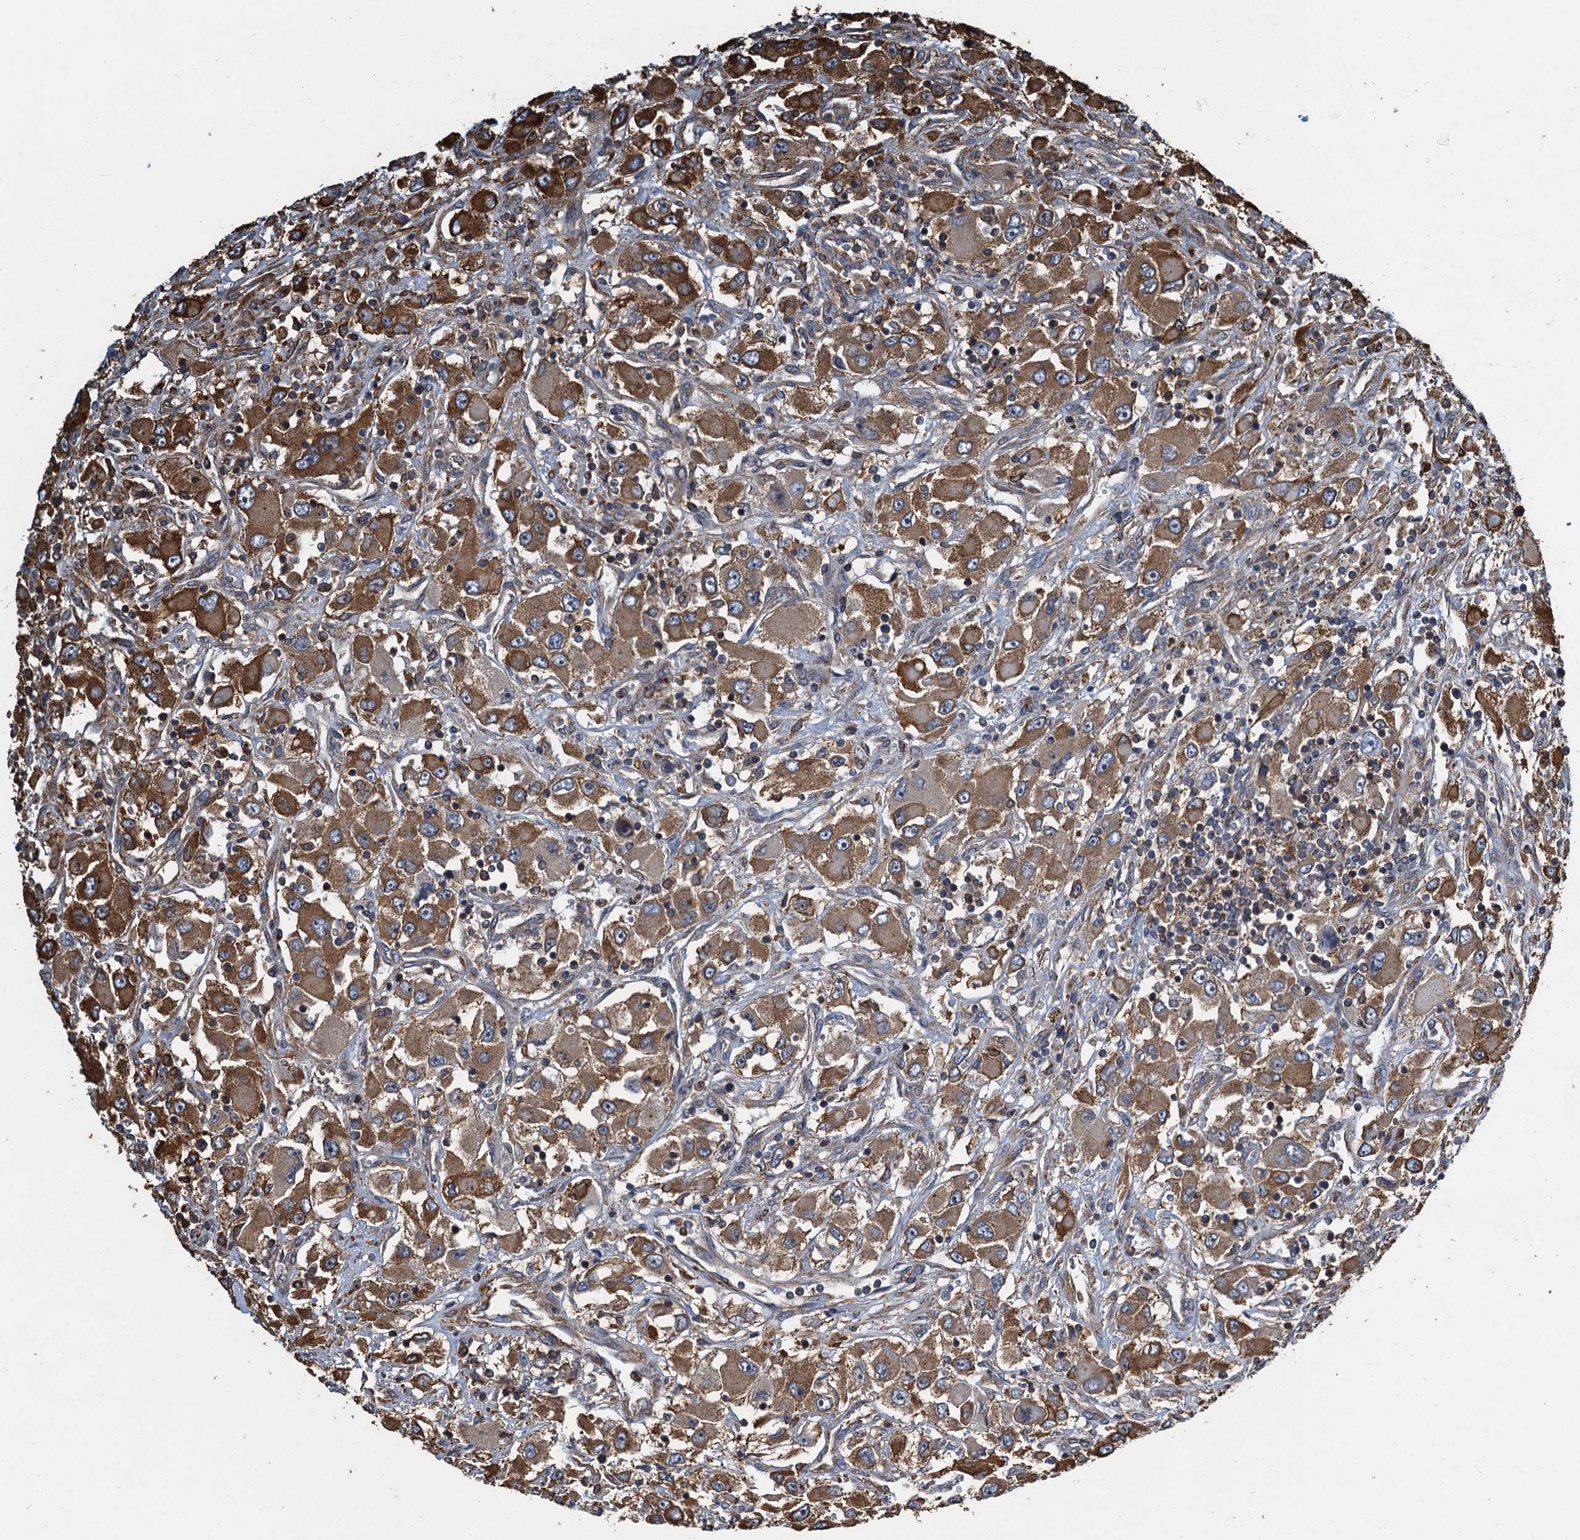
{"staining": {"intensity": "moderate", "quantity": ">75%", "location": "cytoplasmic/membranous"}, "tissue": "renal cancer", "cell_type": "Tumor cells", "image_type": "cancer", "snomed": [{"axis": "morphology", "description": "Adenocarcinoma, NOS"}, {"axis": "topography", "description": "Kidney"}], "caption": "This is a photomicrograph of IHC staining of renal cancer, which shows moderate staining in the cytoplasmic/membranous of tumor cells.", "gene": "WHAMM", "patient": {"sex": "female", "age": 52}}